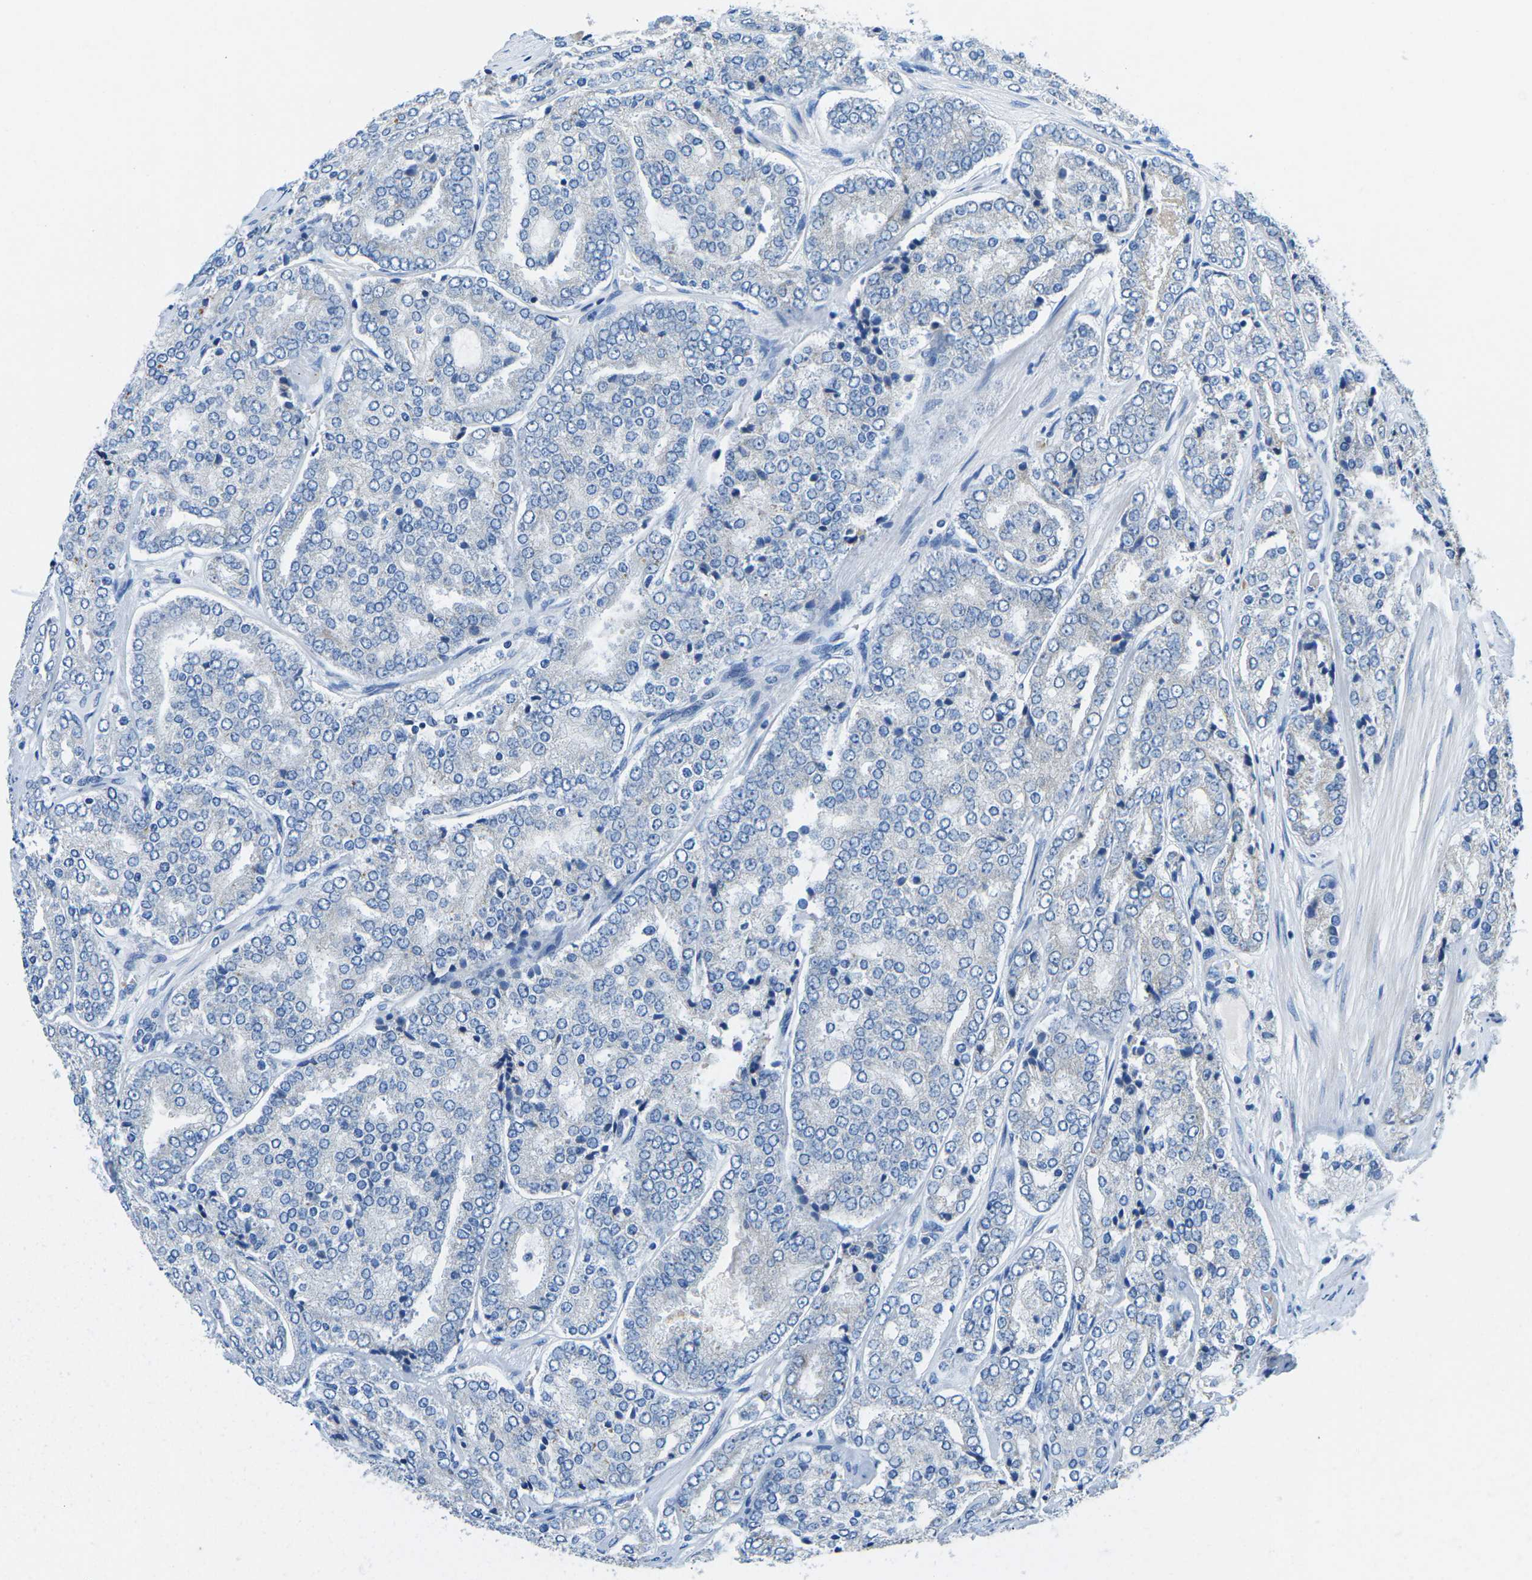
{"staining": {"intensity": "negative", "quantity": "none", "location": "none"}, "tissue": "prostate cancer", "cell_type": "Tumor cells", "image_type": "cancer", "snomed": [{"axis": "morphology", "description": "Adenocarcinoma, High grade"}, {"axis": "topography", "description": "Prostate"}], "caption": "Histopathology image shows no protein staining in tumor cells of prostate cancer tissue.", "gene": "TM6SF1", "patient": {"sex": "male", "age": 65}}